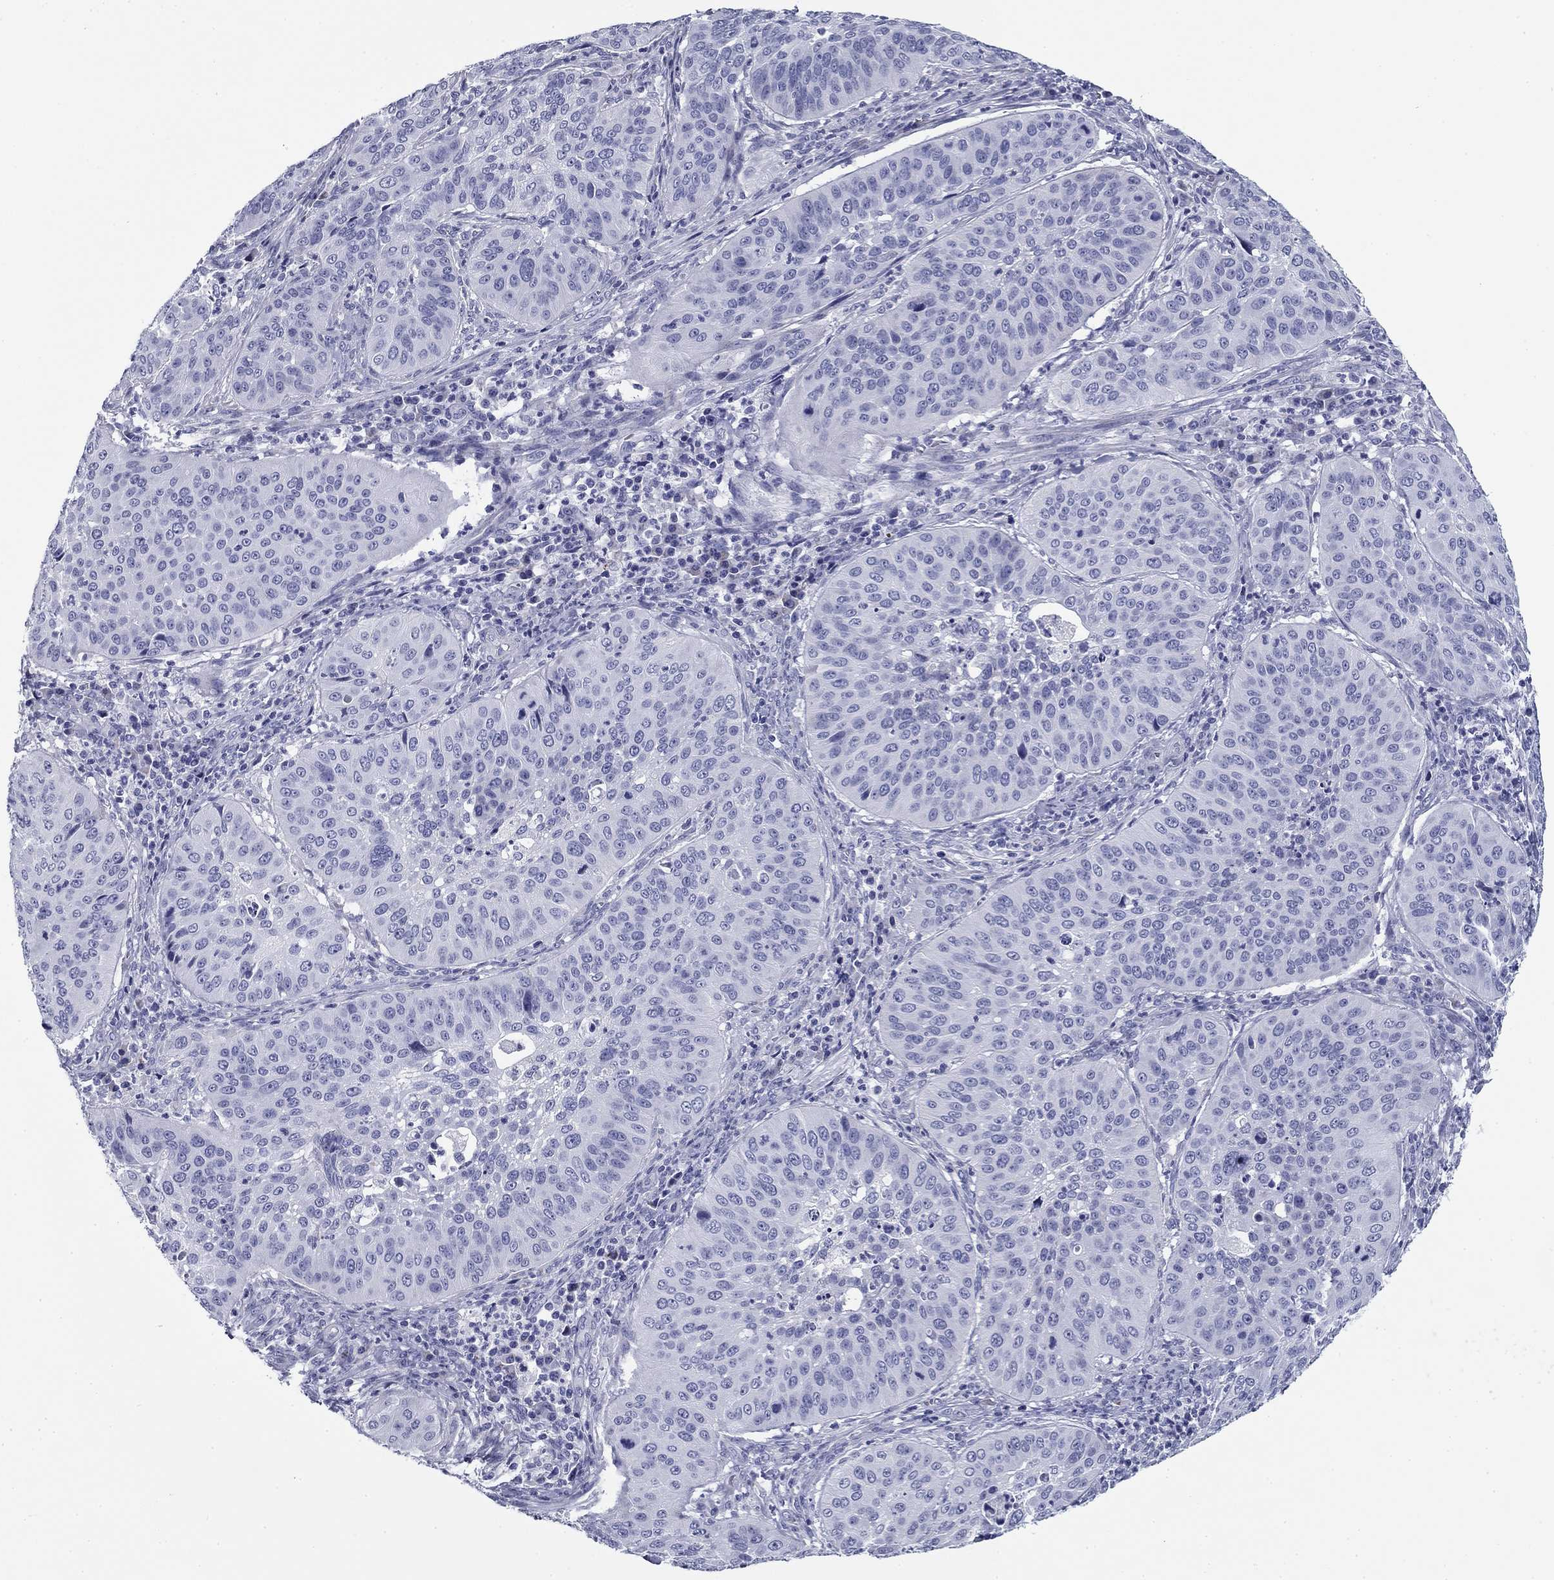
{"staining": {"intensity": "negative", "quantity": "none", "location": "none"}, "tissue": "cervical cancer", "cell_type": "Tumor cells", "image_type": "cancer", "snomed": [{"axis": "morphology", "description": "Normal tissue, NOS"}, {"axis": "morphology", "description": "Squamous cell carcinoma, NOS"}, {"axis": "topography", "description": "Cervix"}], "caption": "An immunohistochemistry (IHC) histopathology image of cervical cancer (squamous cell carcinoma) is shown. There is no staining in tumor cells of cervical cancer (squamous cell carcinoma).", "gene": "ZP2", "patient": {"sex": "female", "age": 39}}